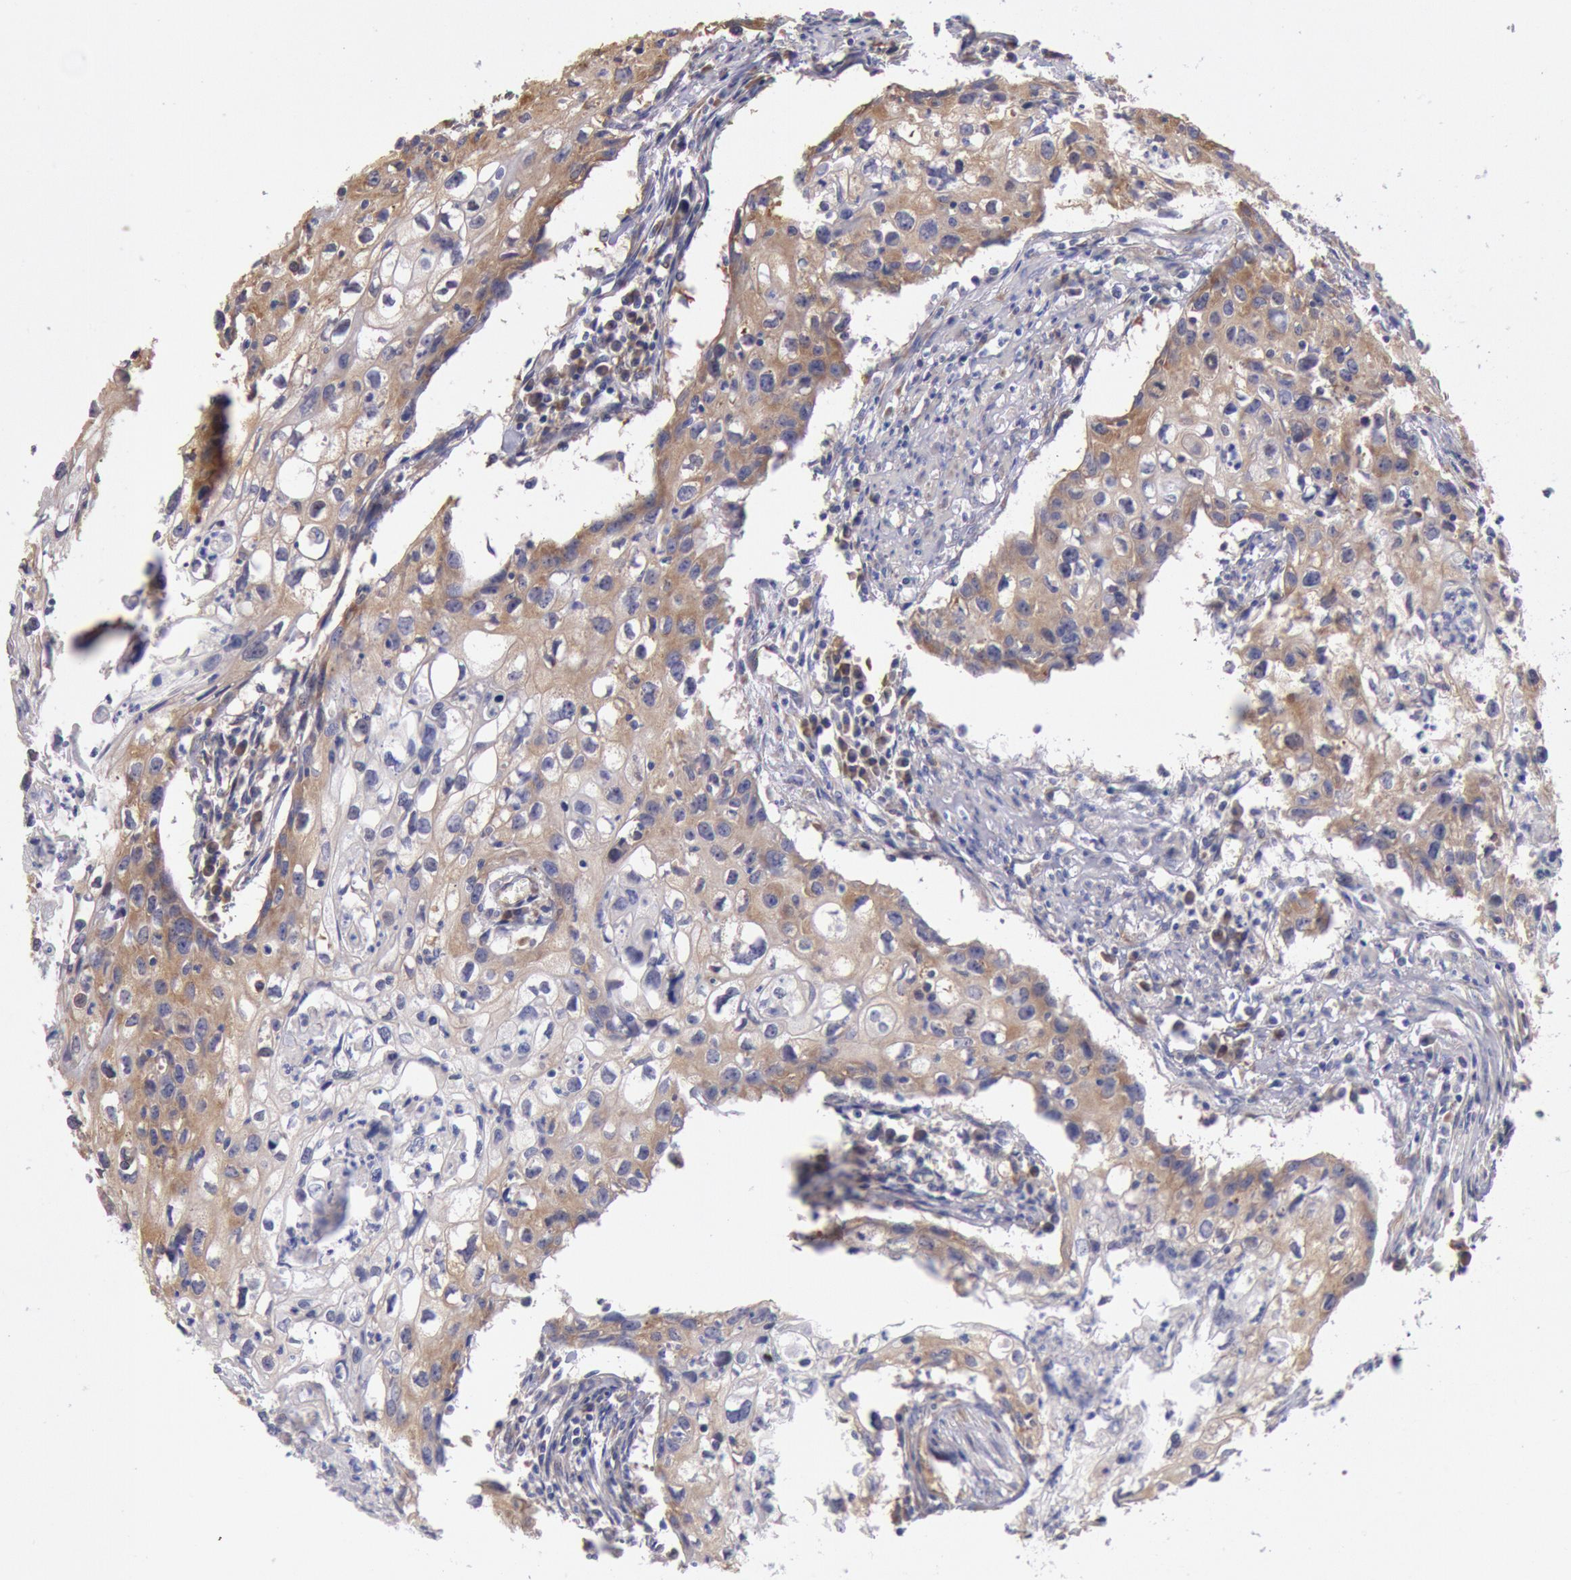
{"staining": {"intensity": "moderate", "quantity": "25%-75%", "location": "cytoplasmic/membranous"}, "tissue": "urothelial cancer", "cell_type": "Tumor cells", "image_type": "cancer", "snomed": [{"axis": "morphology", "description": "Urothelial carcinoma, High grade"}, {"axis": "topography", "description": "Urinary bladder"}], "caption": "A high-resolution histopathology image shows IHC staining of urothelial cancer, which displays moderate cytoplasmic/membranous staining in about 25%-75% of tumor cells.", "gene": "DRG1", "patient": {"sex": "male", "age": 54}}